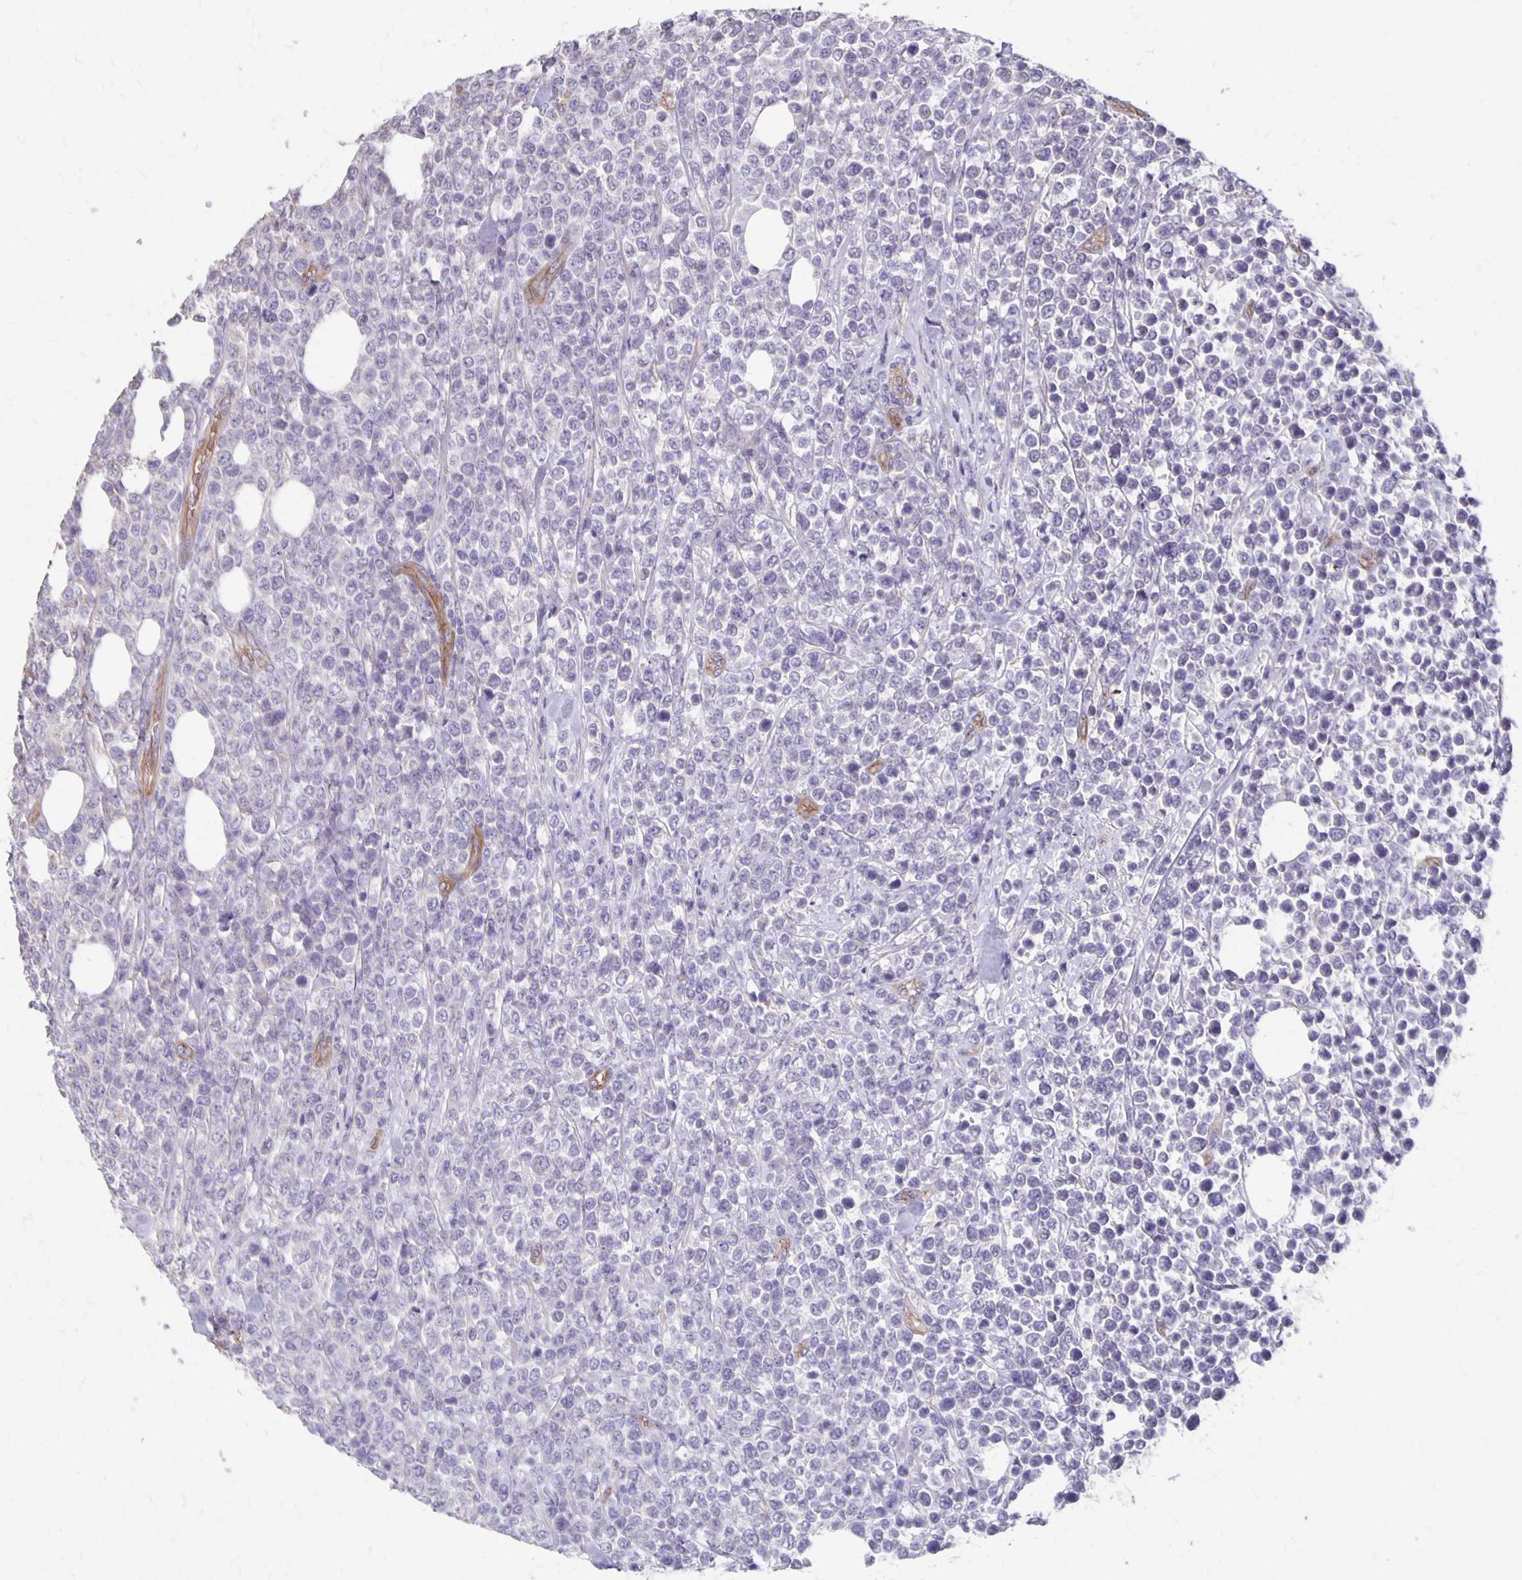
{"staining": {"intensity": "negative", "quantity": "none", "location": "none"}, "tissue": "lymphoma", "cell_type": "Tumor cells", "image_type": "cancer", "snomed": [{"axis": "morphology", "description": "Malignant lymphoma, non-Hodgkin's type, High grade"}, {"axis": "topography", "description": "Soft tissue"}], "caption": "A high-resolution histopathology image shows IHC staining of lymphoma, which reveals no significant expression in tumor cells.", "gene": "PPP1R3E", "patient": {"sex": "female", "age": 56}}